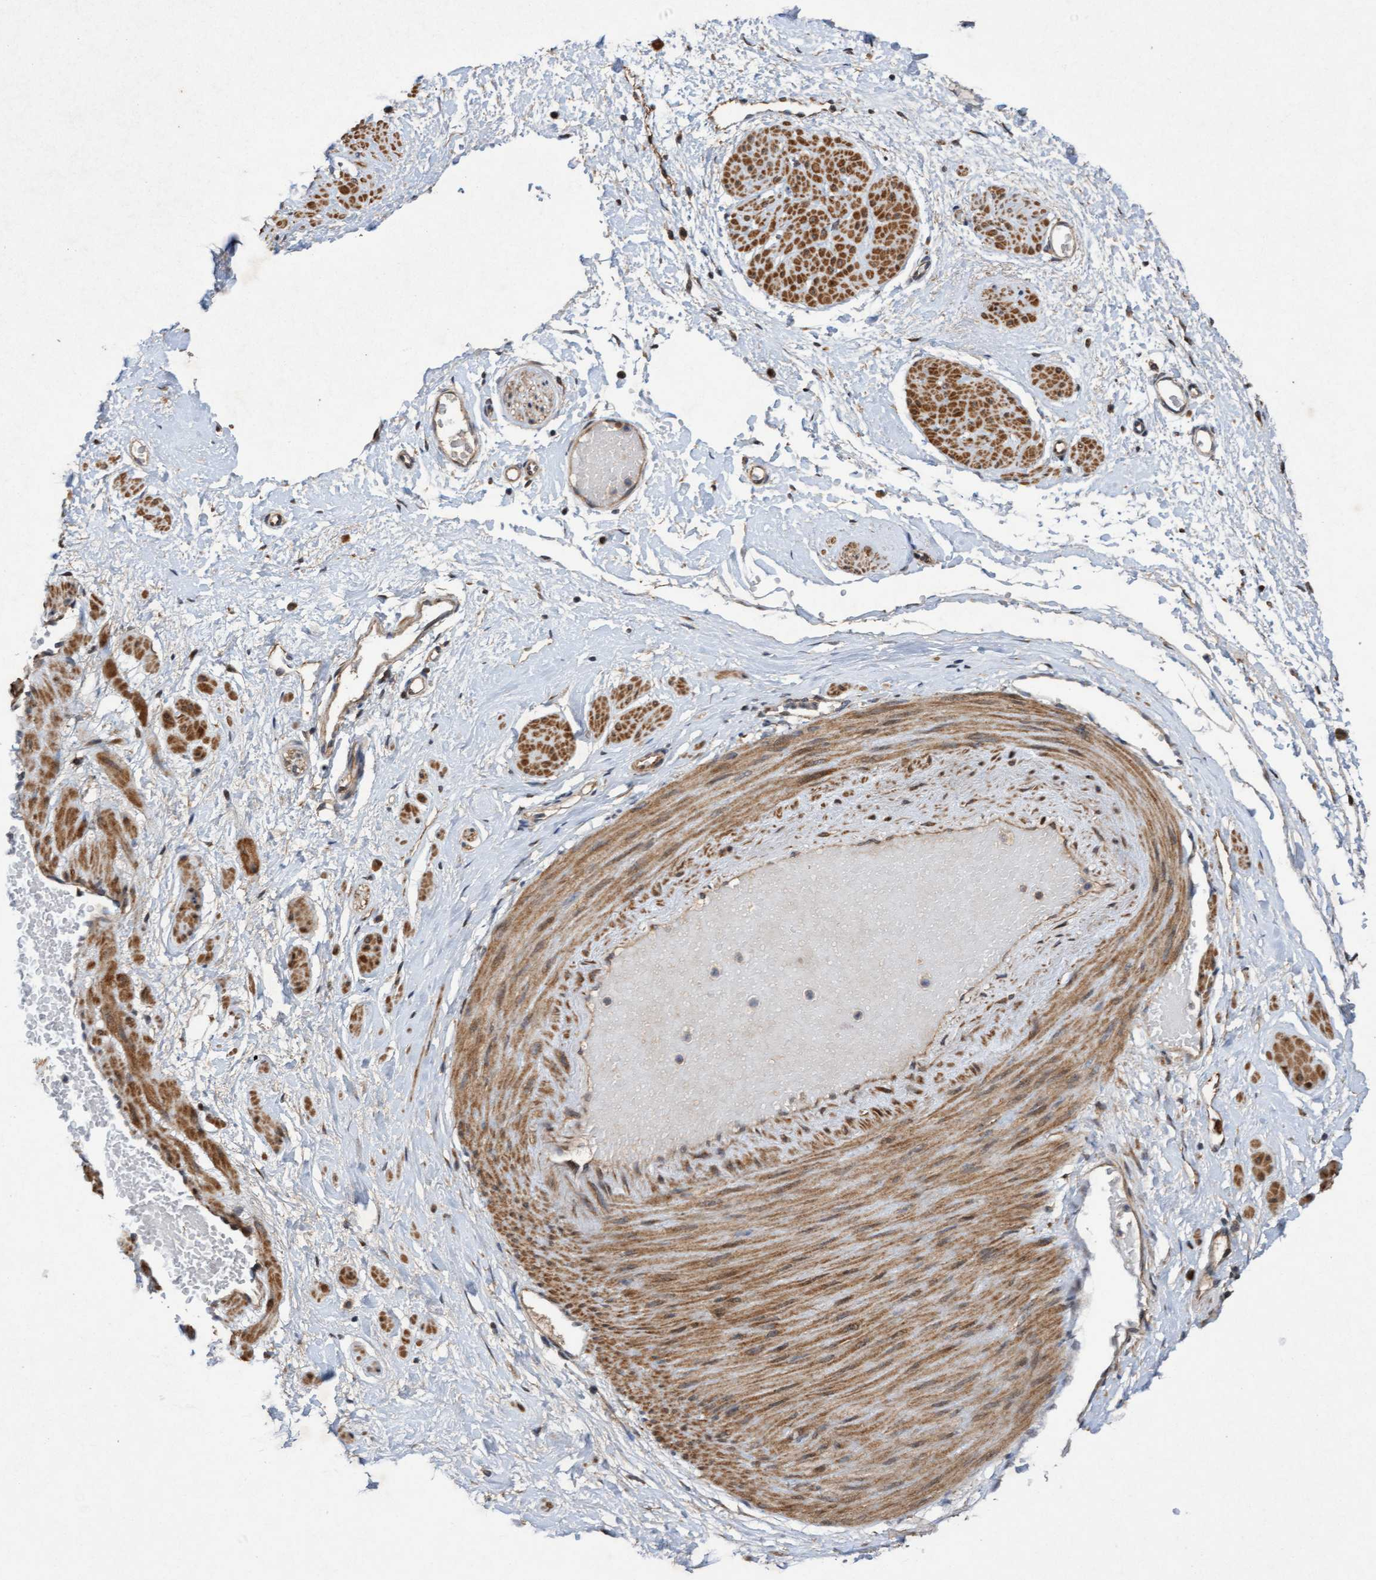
{"staining": {"intensity": "moderate", "quantity": "25%-75%", "location": "cytoplasmic/membranous"}, "tissue": "adipose tissue", "cell_type": "Adipocytes", "image_type": "normal", "snomed": [{"axis": "morphology", "description": "Normal tissue, NOS"}, {"axis": "topography", "description": "Soft tissue"}], "caption": "A brown stain labels moderate cytoplasmic/membranous expression of a protein in adipocytes of benign human adipose tissue. Nuclei are stained in blue.", "gene": "ELP5", "patient": {"sex": "male", "age": 72}}